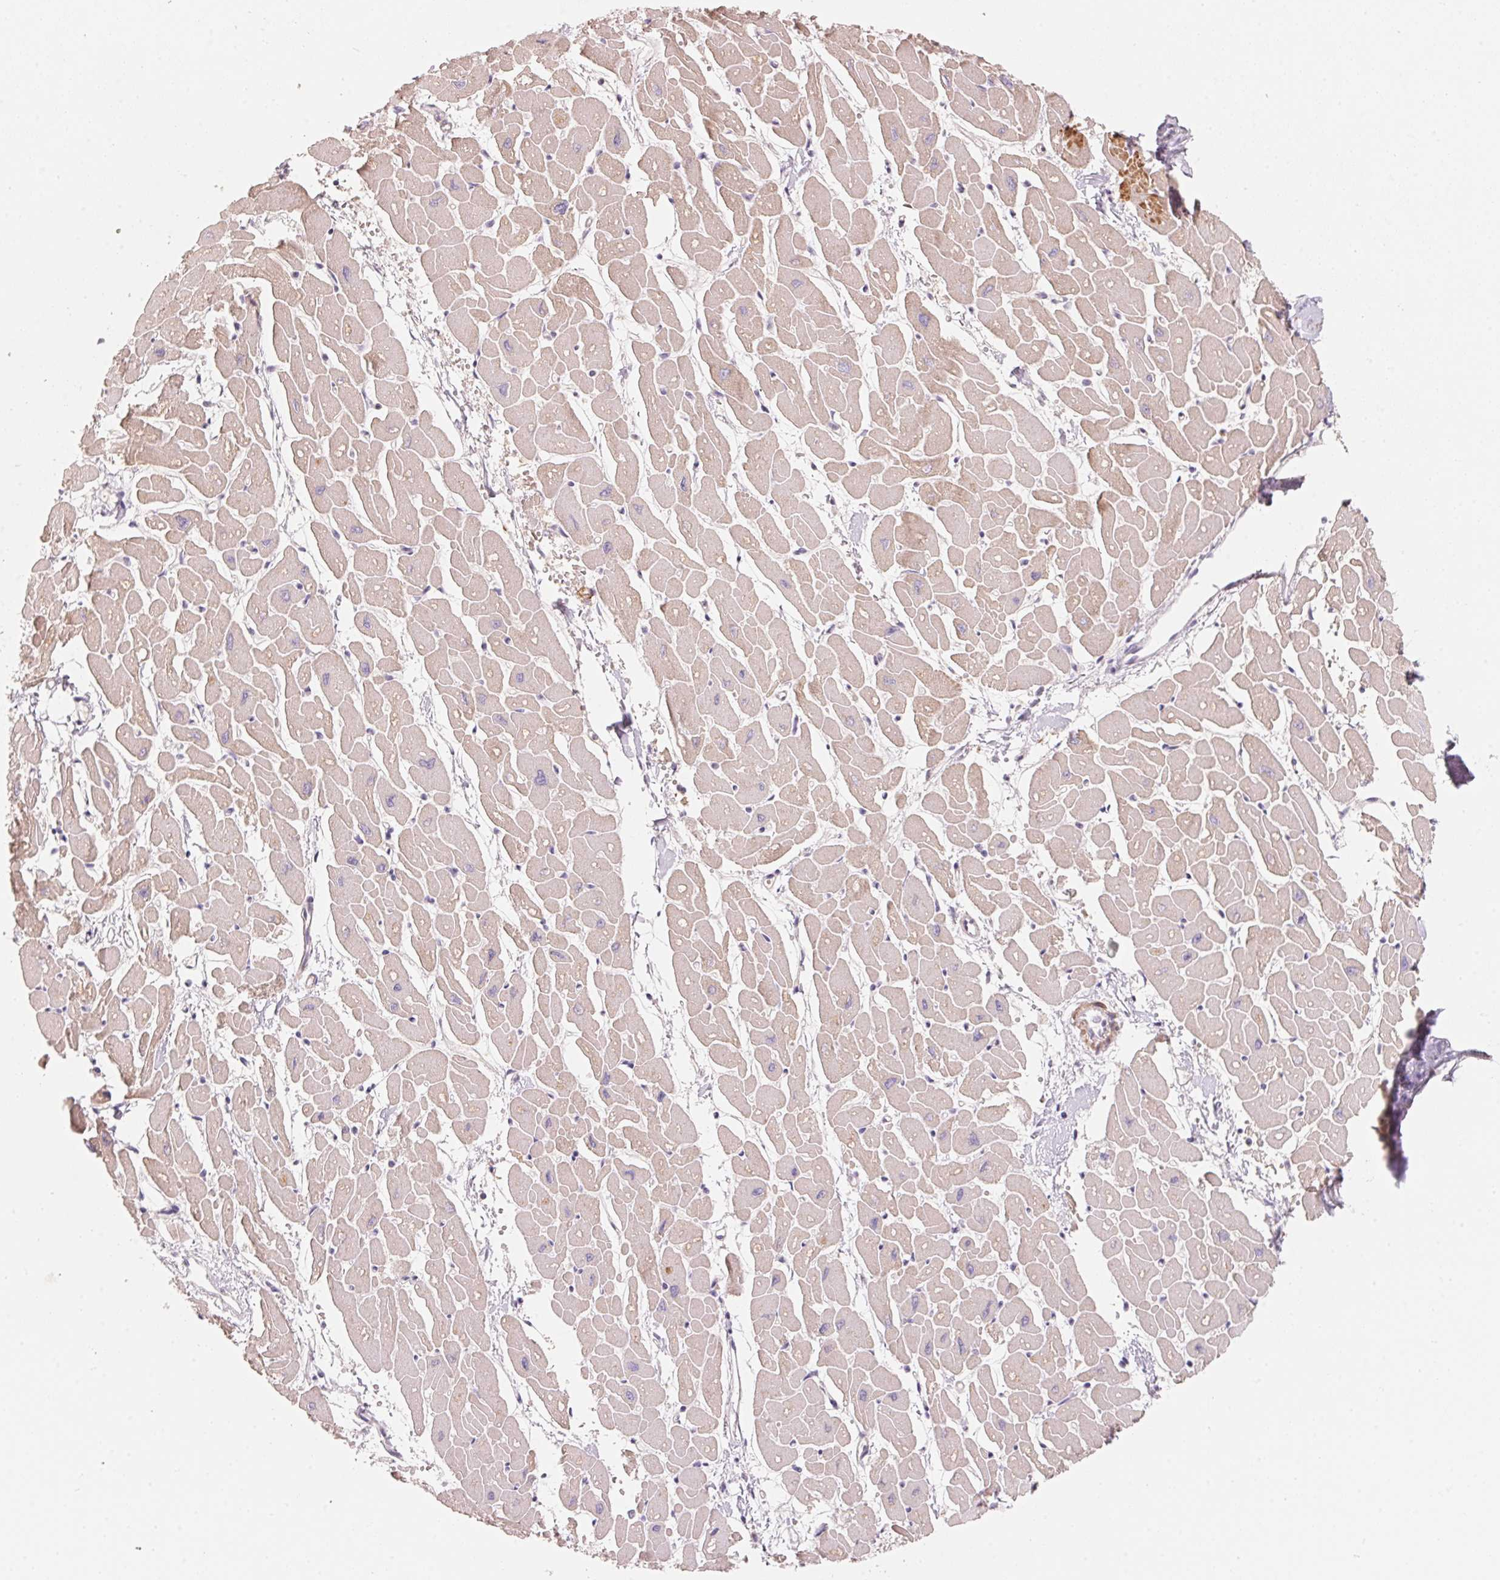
{"staining": {"intensity": "weak", "quantity": ">75%", "location": "cytoplasmic/membranous"}, "tissue": "heart muscle", "cell_type": "Cardiomyocytes", "image_type": "normal", "snomed": [{"axis": "morphology", "description": "Normal tissue, NOS"}, {"axis": "topography", "description": "Heart"}], "caption": "Cardiomyocytes reveal low levels of weak cytoplasmic/membranous staining in about >75% of cells in normal heart muscle.", "gene": "TP53AIP1", "patient": {"sex": "male", "age": 57}}